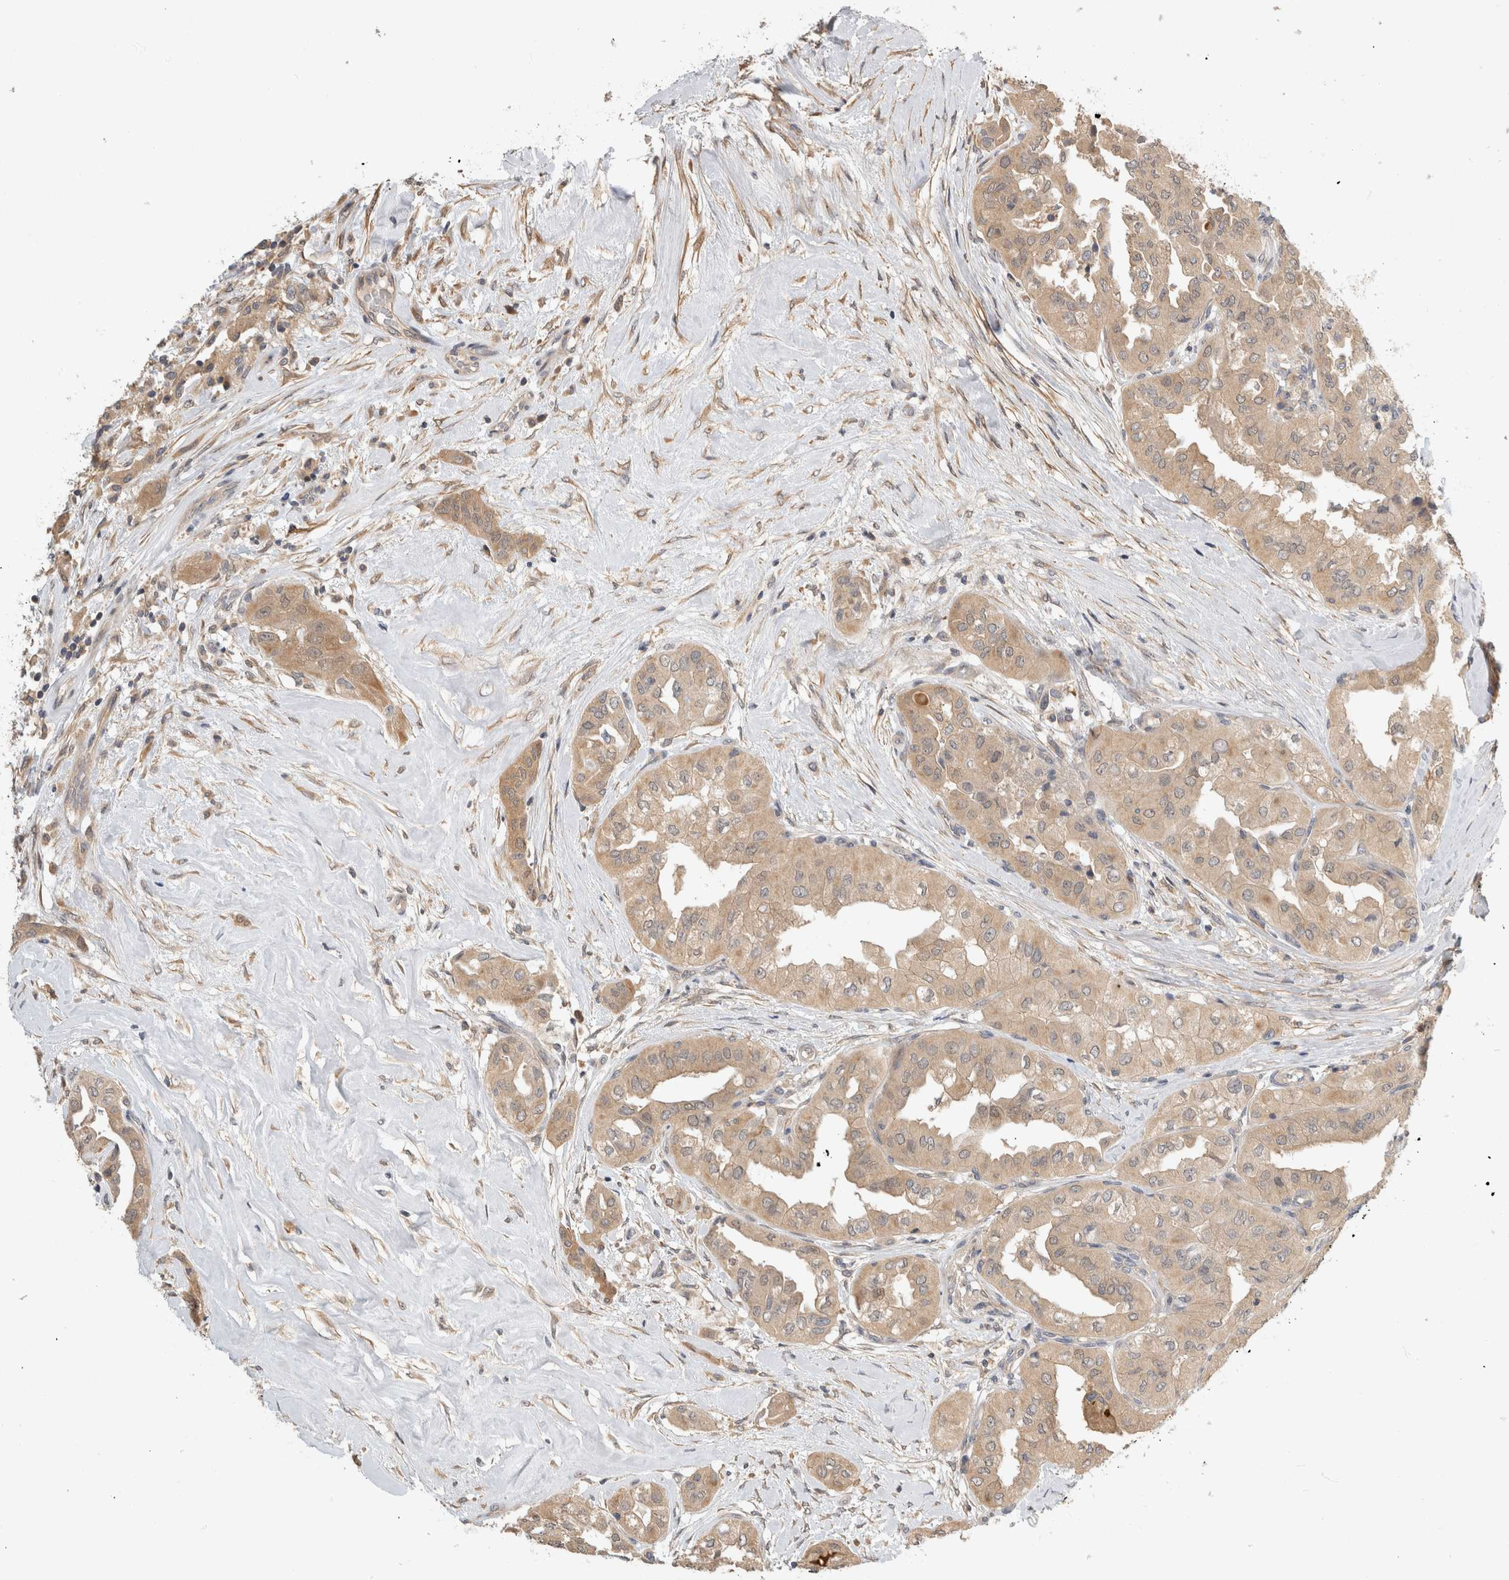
{"staining": {"intensity": "weak", "quantity": ">75%", "location": "cytoplasmic/membranous"}, "tissue": "thyroid cancer", "cell_type": "Tumor cells", "image_type": "cancer", "snomed": [{"axis": "morphology", "description": "Papillary adenocarcinoma, NOS"}, {"axis": "topography", "description": "Thyroid gland"}], "caption": "This is an image of immunohistochemistry (IHC) staining of thyroid papillary adenocarcinoma, which shows weak positivity in the cytoplasmic/membranous of tumor cells.", "gene": "PGM1", "patient": {"sex": "female", "age": 59}}